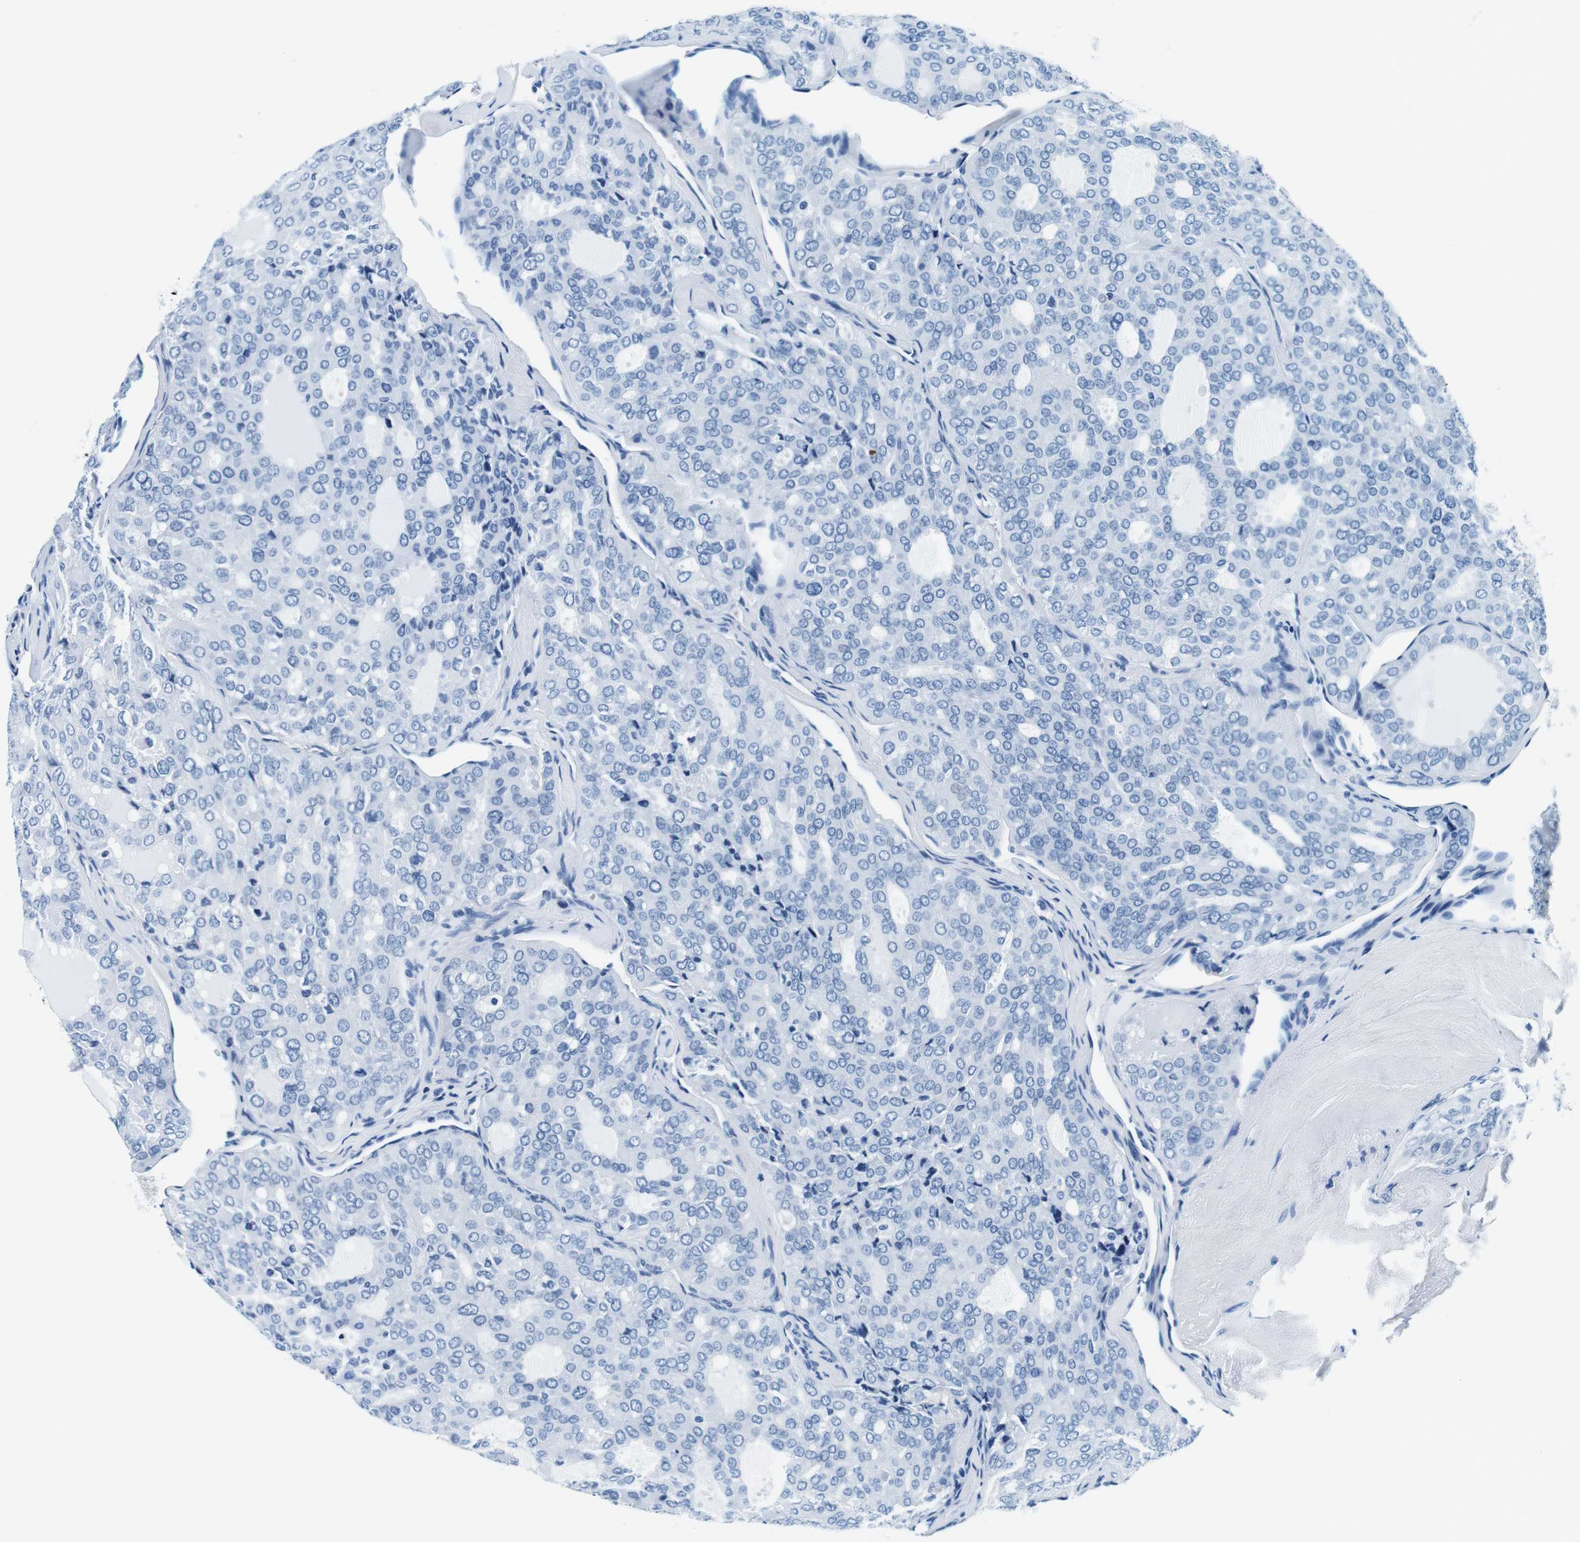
{"staining": {"intensity": "negative", "quantity": "none", "location": "none"}, "tissue": "thyroid cancer", "cell_type": "Tumor cells", "image_type": "cancer", "snomed": [{"axis": "morphology", "description": "Follicular adenoma carcinoma, NOS"}, {"axis": "topography", "description": "Thyroid gland"}], "caption": "An immunohistochemistry (IHC) photomicrograph of thyroid cancer (follicular adenoma carcinoma) is shown. There is no staining in tumor cells of thyroid cancer (follicular adenoma carcinoma).", "gene": "ELANE", "patient": {"sex": "male", "age": 75}}